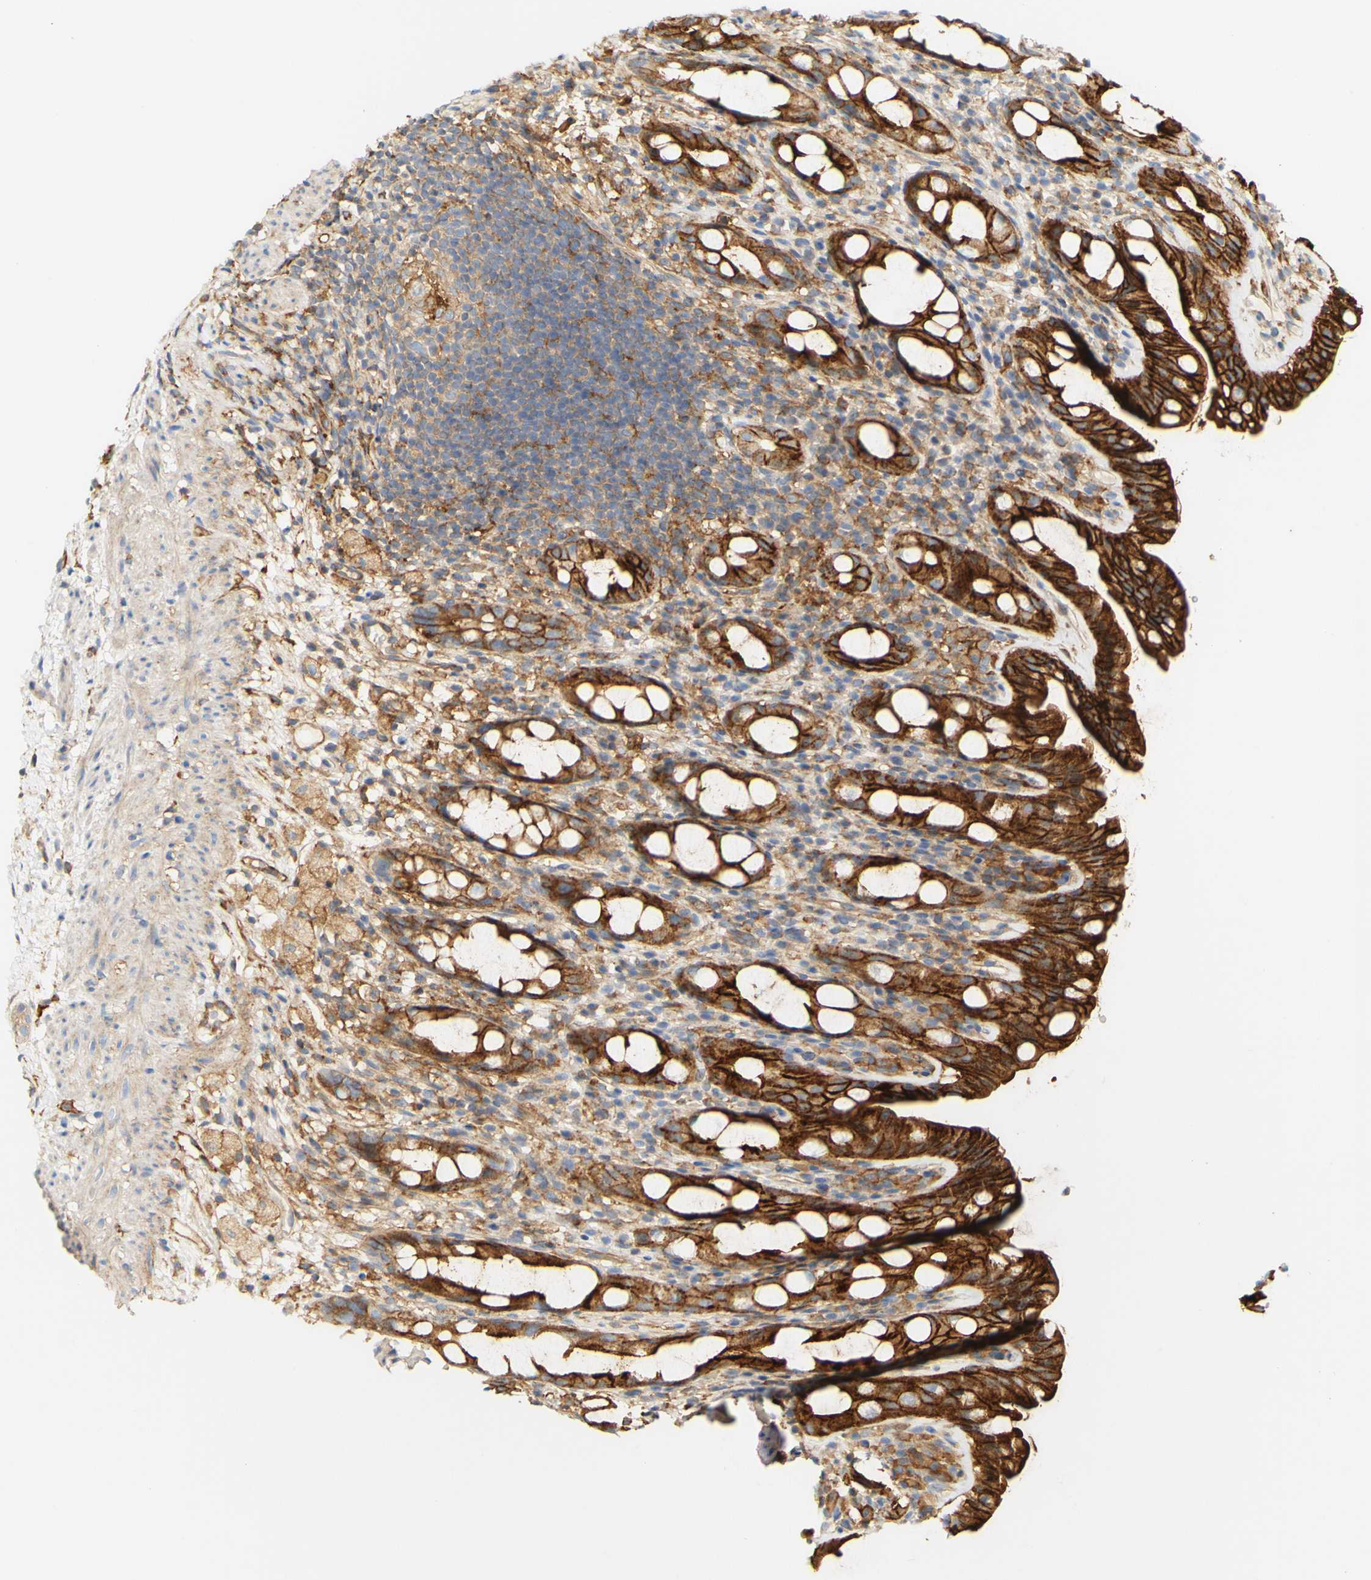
{"staining": {"intensity": "strong", "quantity": ">75%", "location": "cytoplasmic/membranous"}, "tissue": "rectum", "cell_type": "Glandular cells", "image_type": "normal", "snomed": [{"axis": "morphology", "description": "Normal tissue, NOS"}, {"axis": "topography", "description": "Rectum"}], "caption": "The micrograph shows staining of normal rectum, revealing strong cytoplasmic/membranous protein expression (brown color) within glandular cells.", "gene": "PCDH7", "patient": {"sex": "male", "age": 44}}